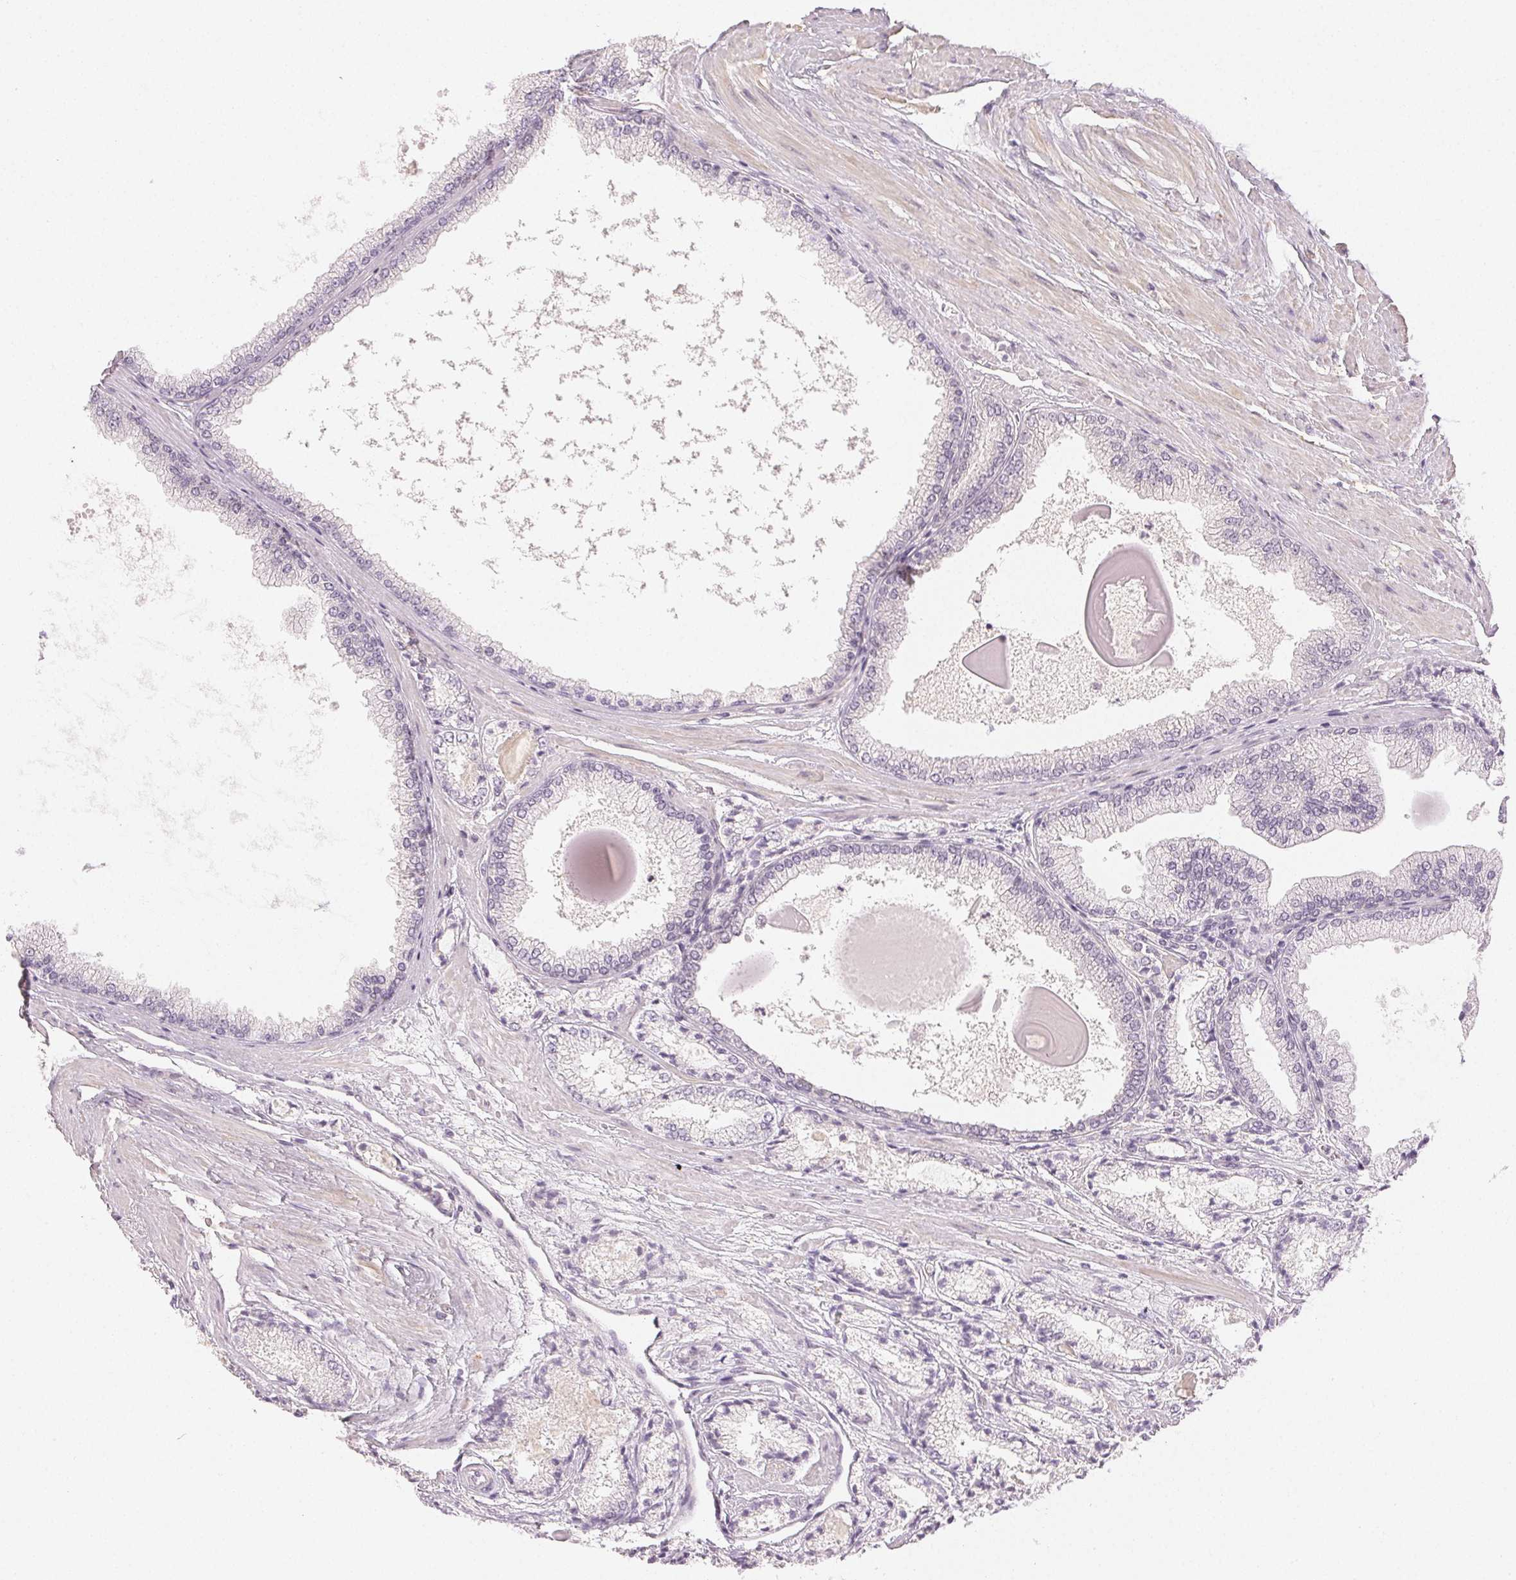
{"staining": {"intensity": "negative", "quantity": "none", "location": "none"}, "tissue": "prostate cancer", "cell_type": "Tumor cells", "image_type": "cancer", "snomed": [{"axis": "morphology", "description": "Adenocarcinoma, High grade"}, {"axis": "topography", "description": "Prostate"}], "caption": "Adenocarcinoma (high-grade) (prostate) stained for a protein using immunohistochemistry reveals no positivity tumor cells.", "gene": "MAP1LC3A", "patient": {"sex": "male", "age": 64}}